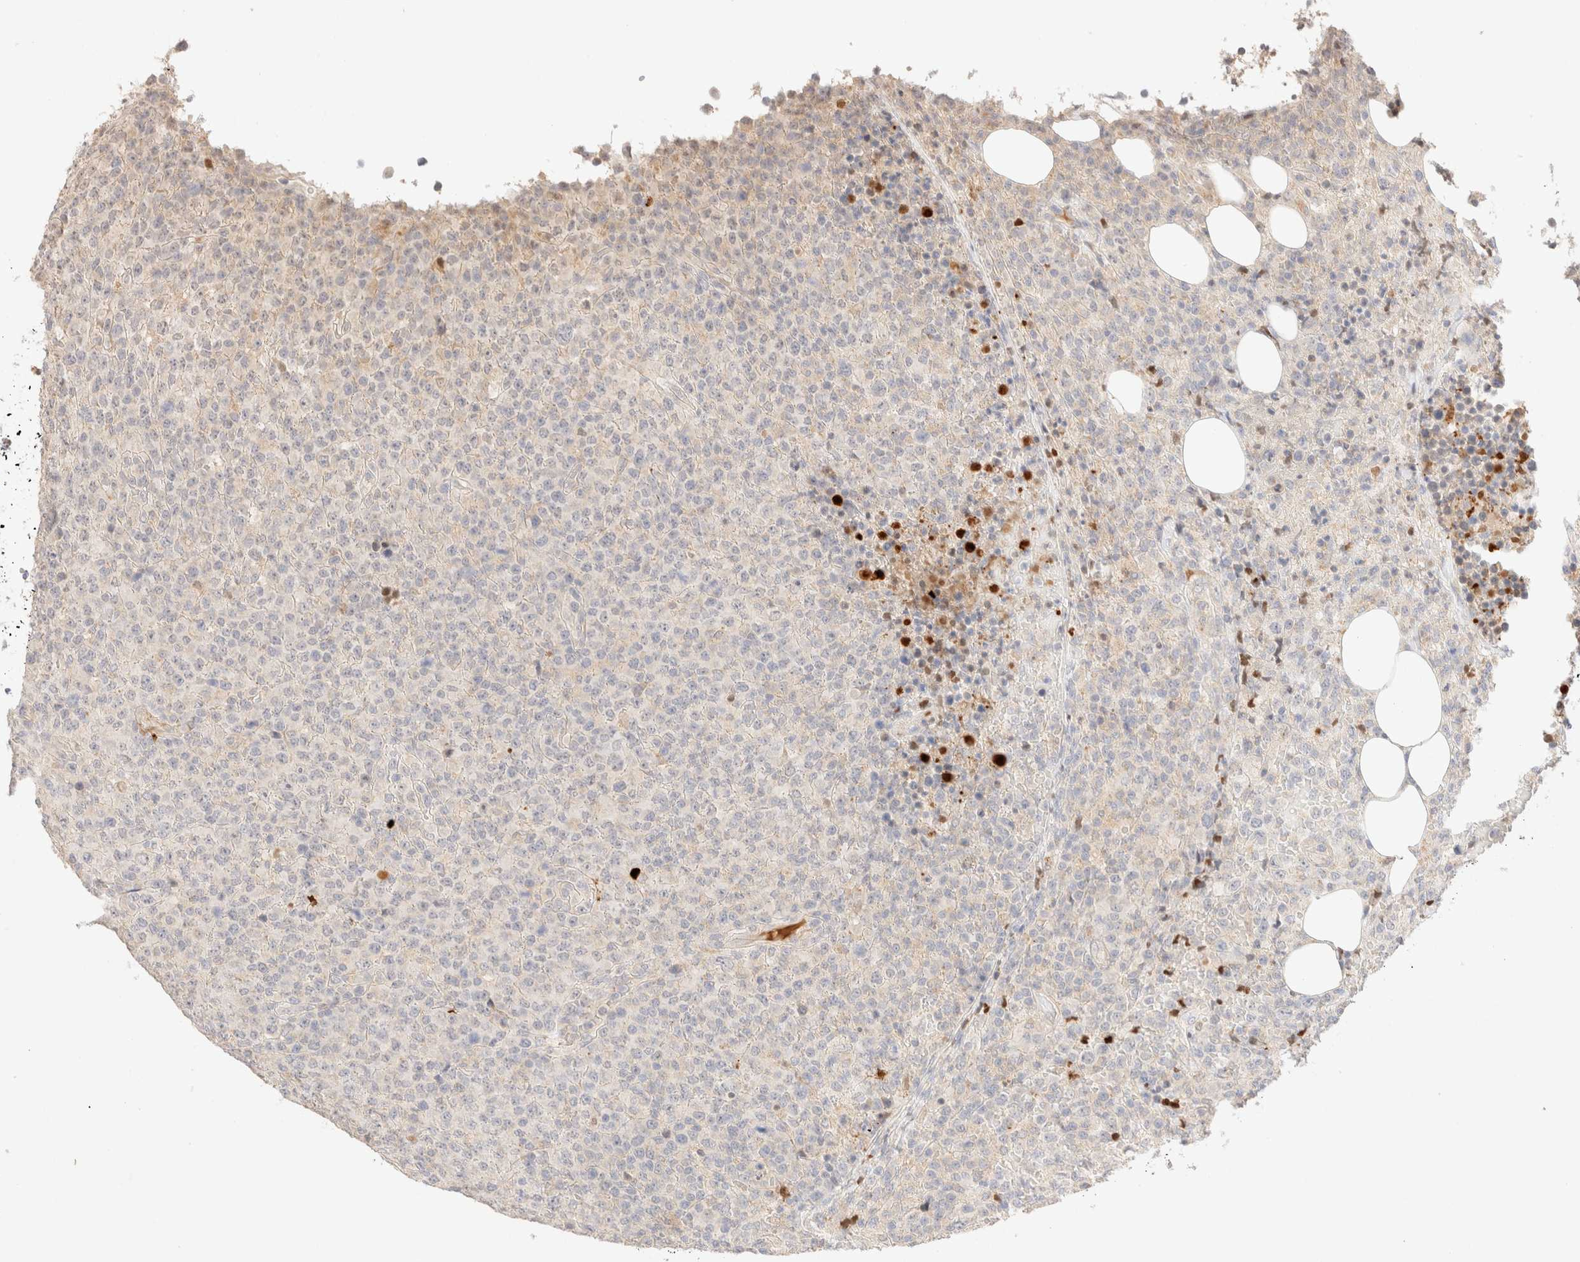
{"staining": {"intensity": "negative", "quantity": "none", "location": "none"}, "tissue": "lymphoma", "cell_type": "Tumor cells", "image_type": "cancer", "snomed": [{"axis": "morphology", "description": "Malignant lymphoma, non-Hodgkin's type, High grade"}, {"axis": "topography", "description": "Lymph node"}], "caption": "Image shows no significant protein positivity in tumor cells of lymphoma. (Stains: DAB IHC with hematoxylin counter stain, Microscopy: brightfield microscopy at high magnification).", "gene": "SNTB1", "patient": {"sex": "male", "age": 13}}